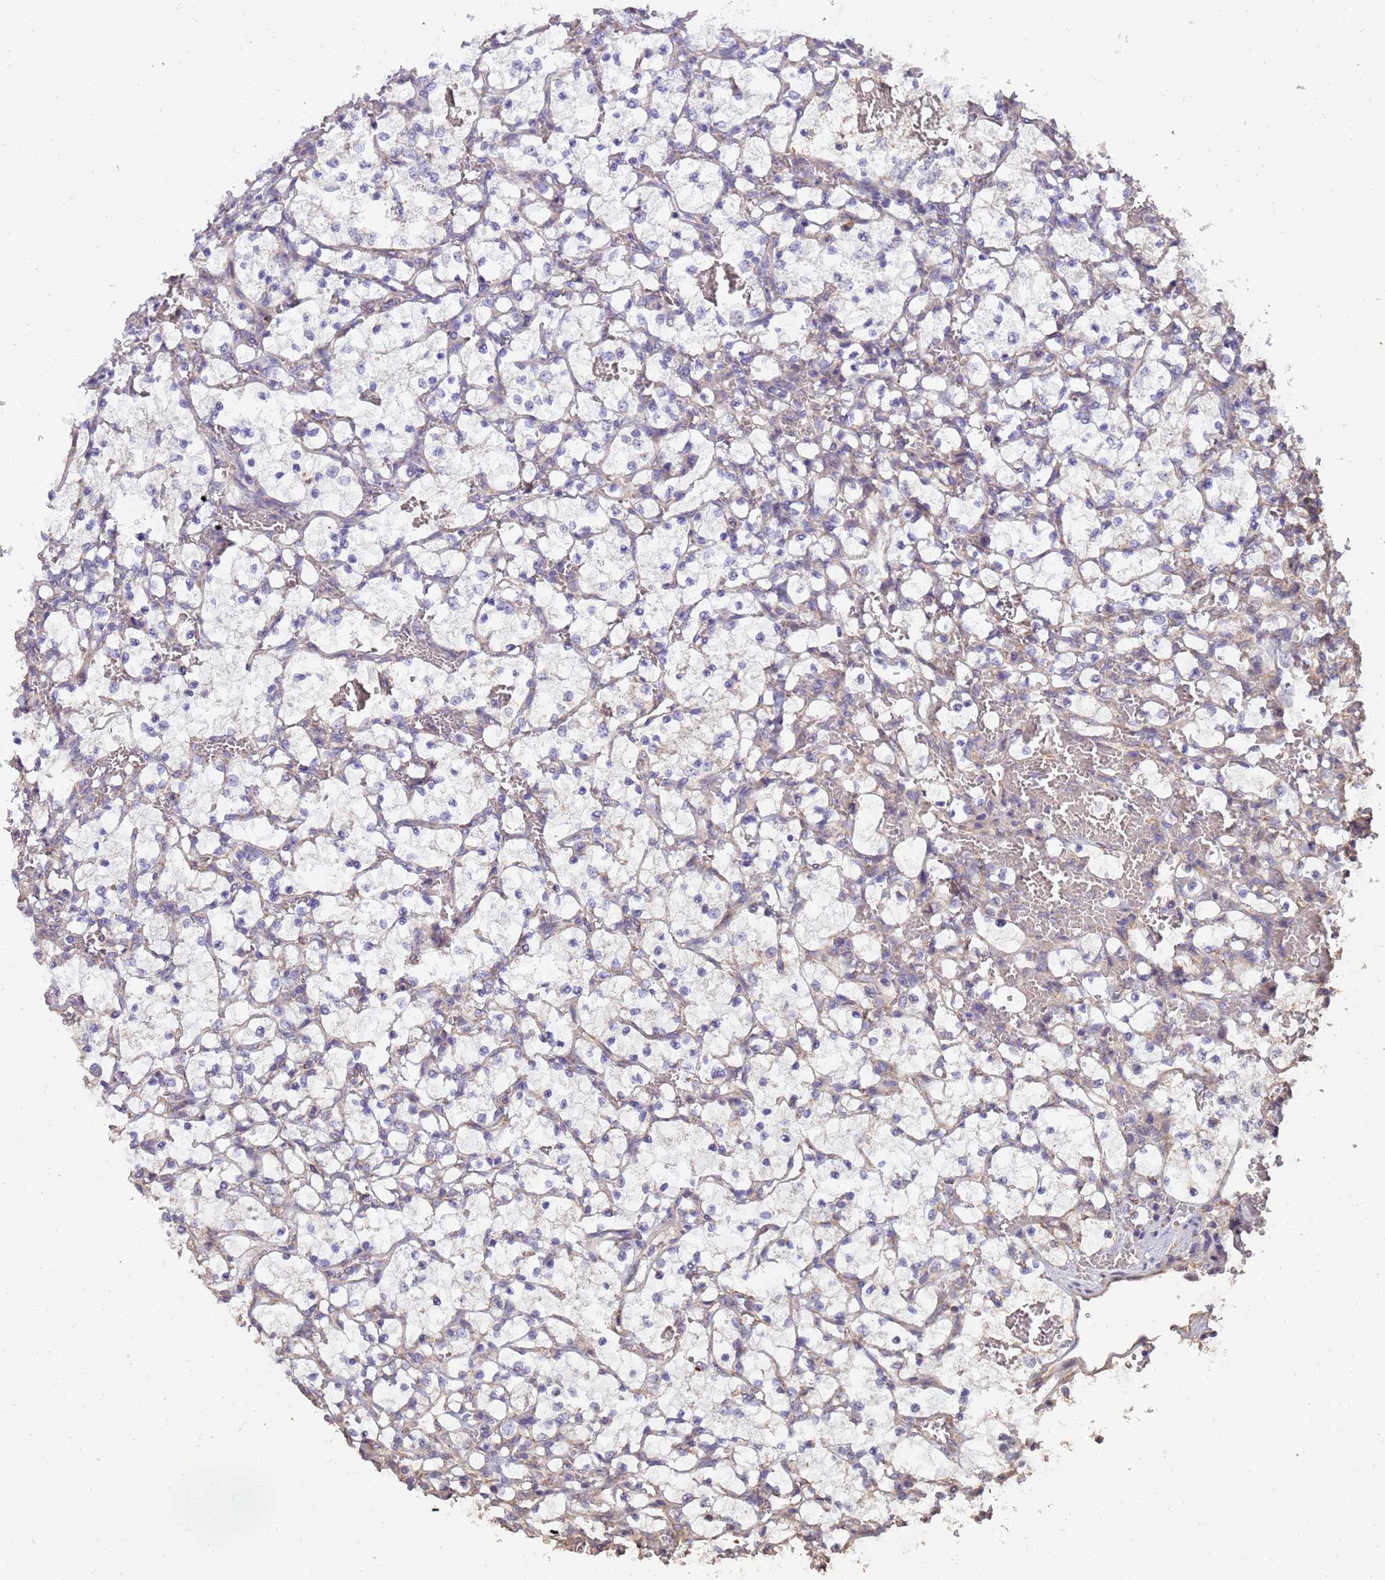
{"staining": {"intensity": "negative", "quantity": "none", "location": "none"}, "tissue": "renal cancer", "cell_type": "Tumor cells", "image_type": "cancer", "snomed": [{"axis": "morphology", "description": "Adenocarcinoma, NOS"}, {"axis": "topography", "description": "Kidney"}], "caption": "A micrograph of renal cancer stained for a protein reveals no brown staining in tumor cells. (DAB (3,3'-diaminobenzidine) immunohistochemistry visualized using brightfield microscopy, high magnification).", "gene": "RAPGEF3", "patient": {"sex": "female", "age": 69}}